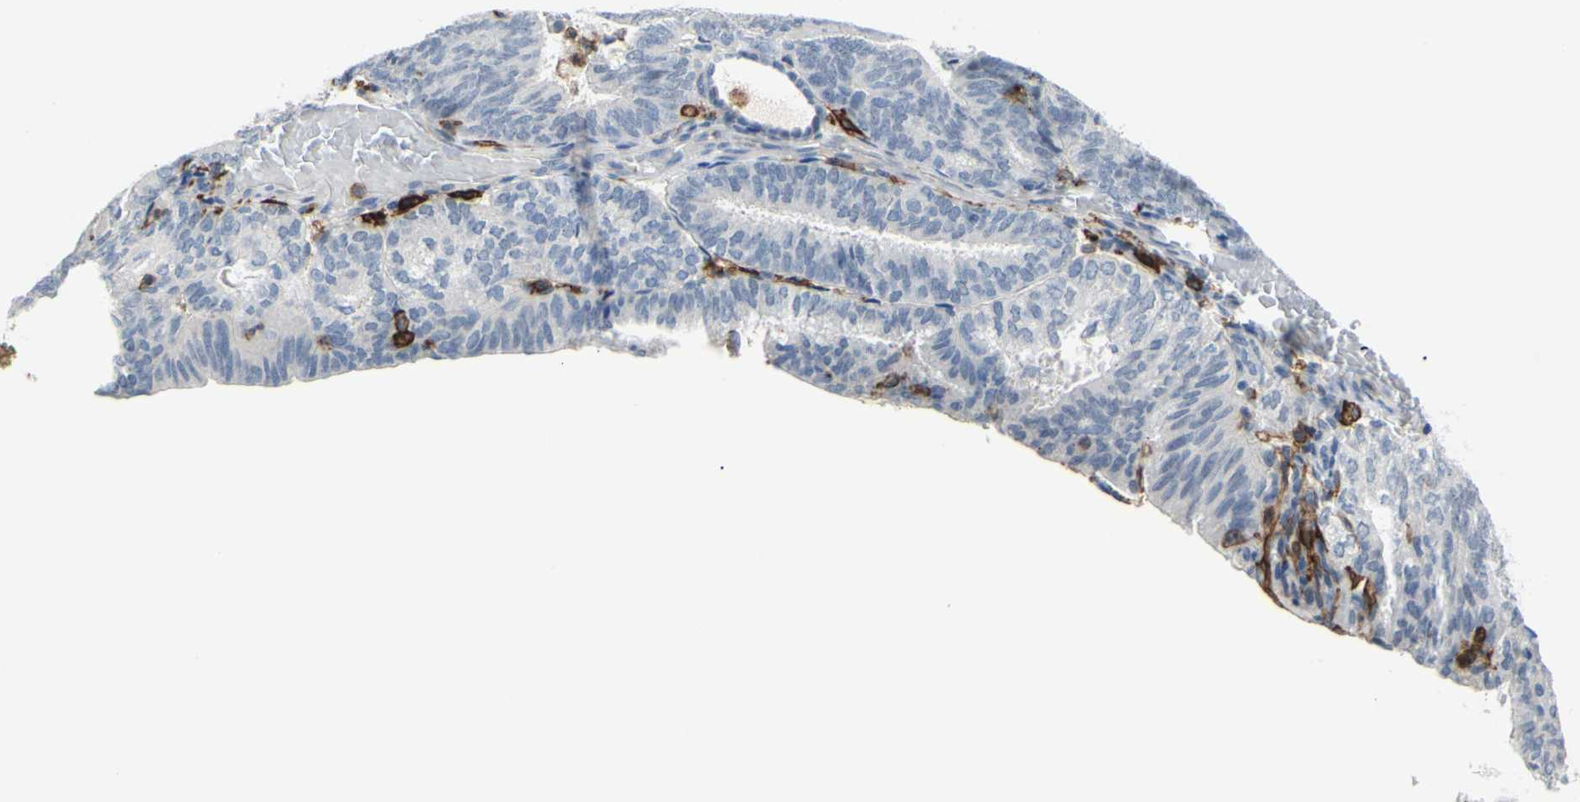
{"staining": {"intensity": "negative", "quantity": "none", "location": "none"}, "tissue": "endometrial cancer", "cell_type": "Tumor cells", "image_type": "cancer", "snomed": [{"axis": "morphology", "description": "Adenocarcinoma, NOS"}, {"axis": "topography", "description": "Uterus"}], "caption": "Tumor cells are negative for protein expression in human adenocarcinoma (endometrial).", "gene": "FCGR2A", "patient": {"sex": "female", "age": 60}}